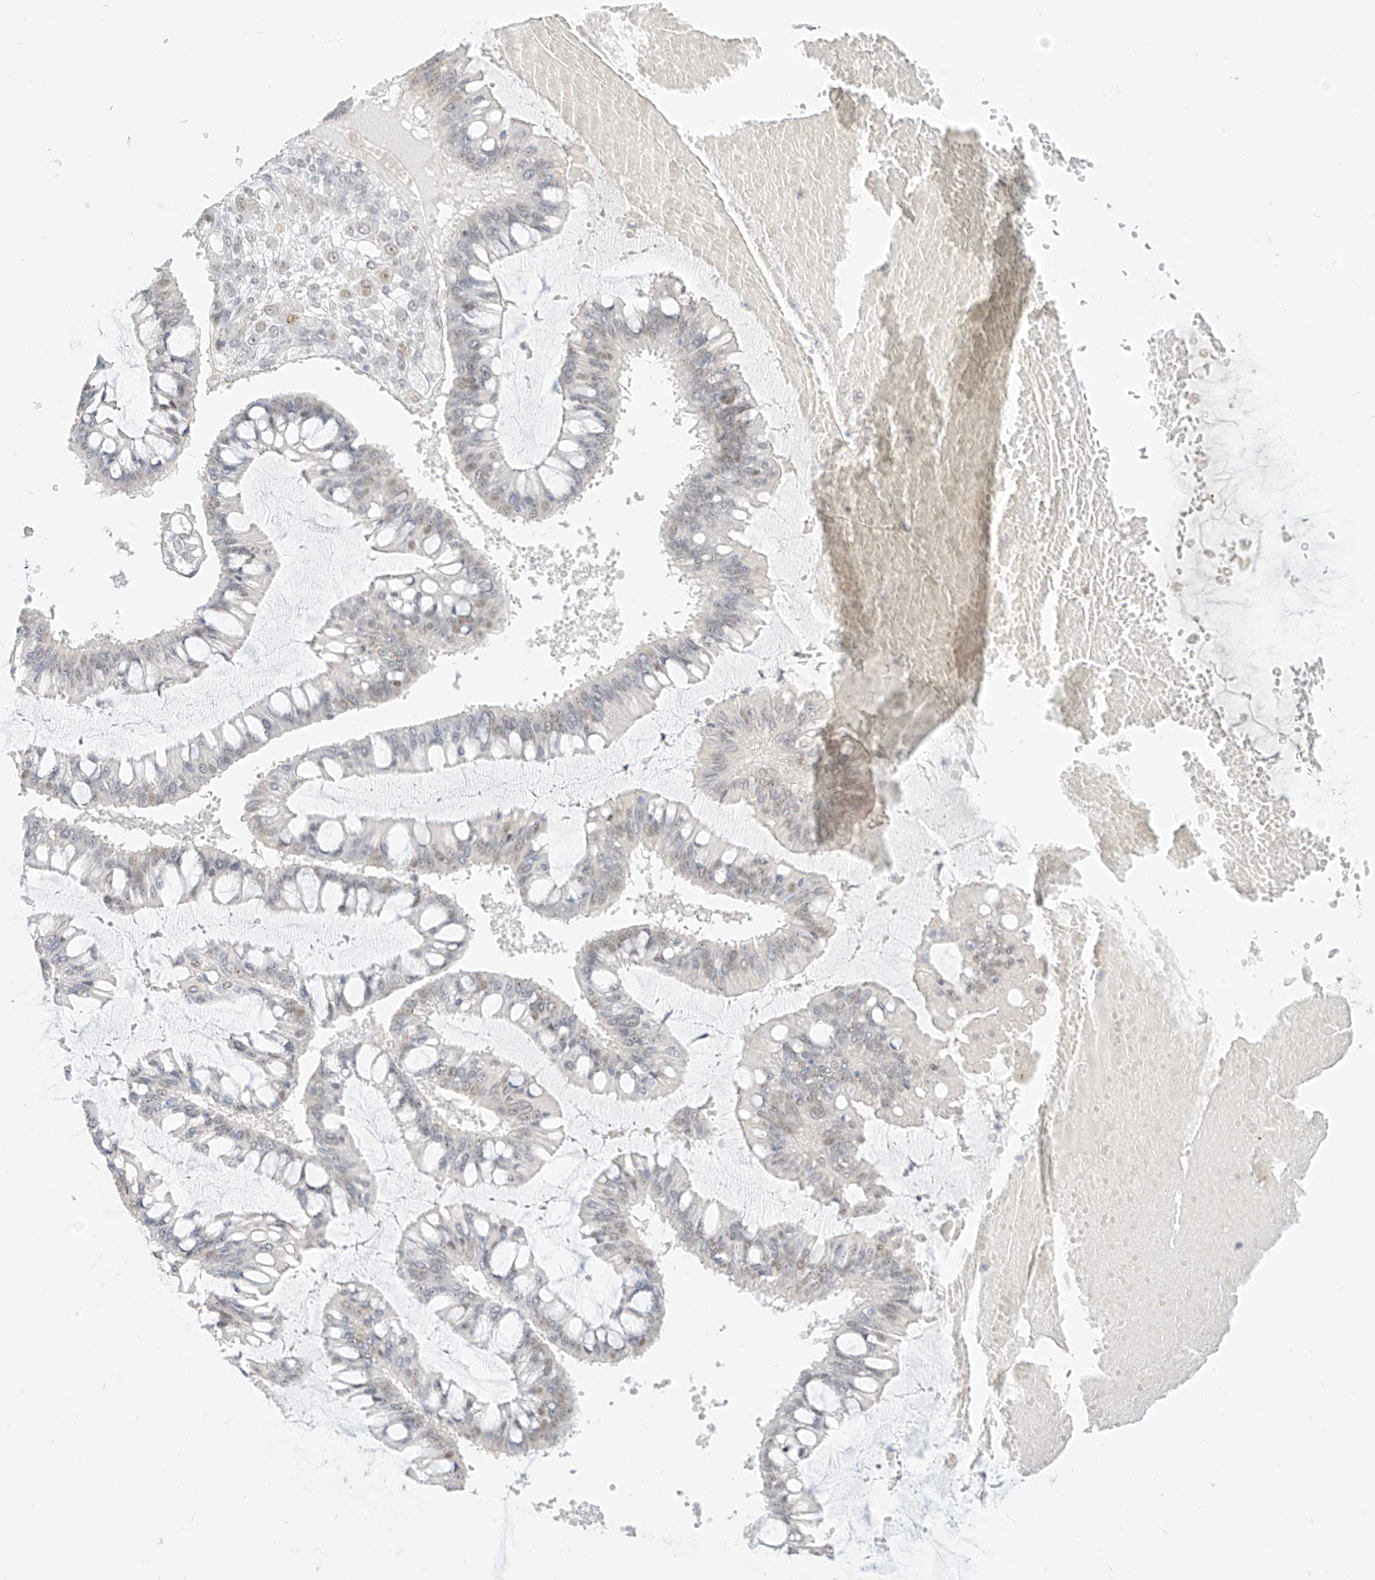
{"staining": {"intensity": "weak", "quantity": "<25%", "location": "nuclear"}, "tissue": "ovarian cancer", "cell_type": "Tumor cells", "image_type": "cancer", "snomed": [{"axis": "morphology", "description": "Cystadenocarcinoma, mucinous, NOS"}, {"axis": "topography", "description": "Ovary"}], "caption": "The photomicrograph reveals no significant positivity in tumor cells of ovarian mucinous cystadenocarcinoma.", "gene": "SUPT5H", "patient": {"sex": "female", "age": 73}}